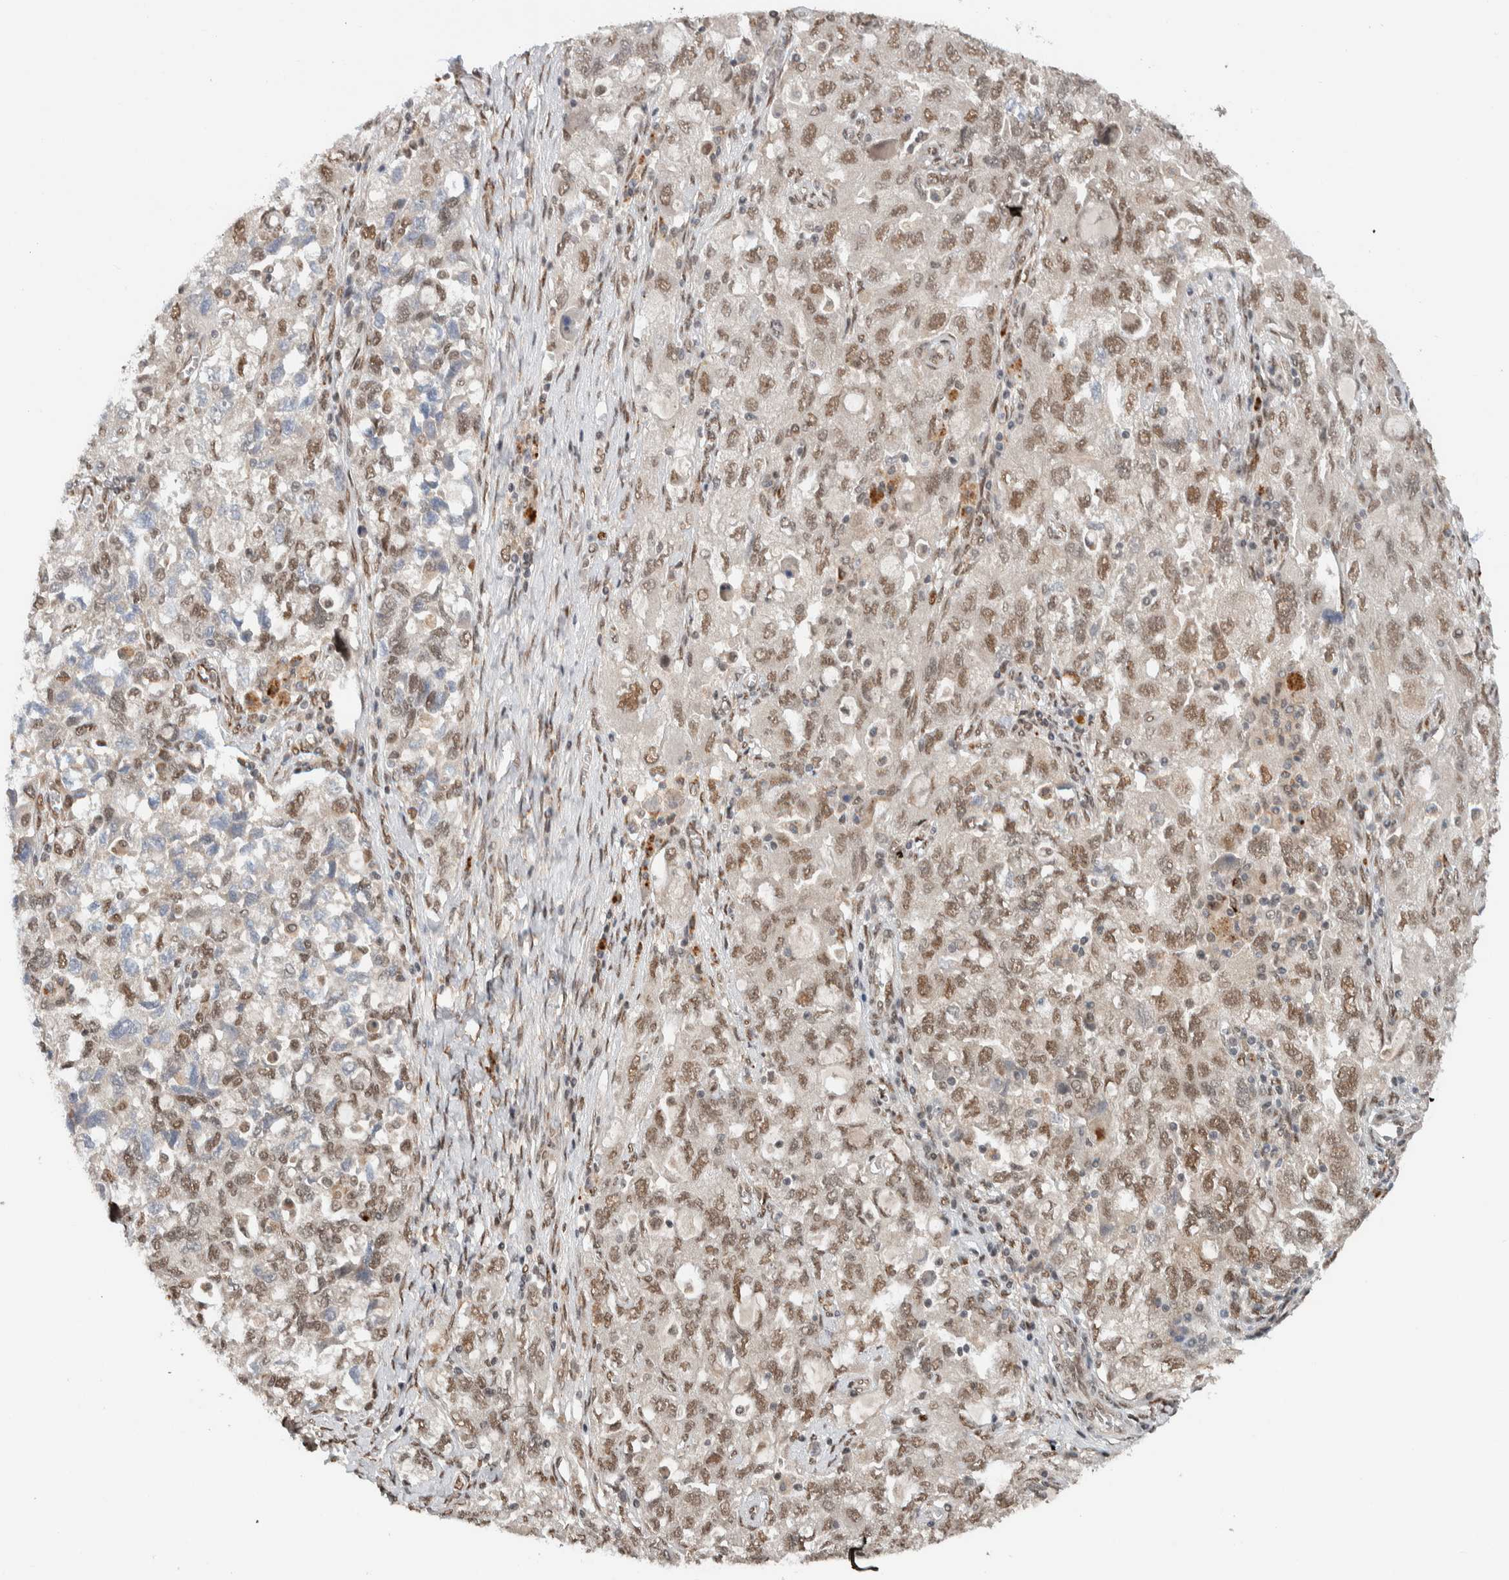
{"staining": {"intensity": "weak", "quantity": "25%-75%", "location": "nuclear"}, "tissue": "ovarian cancer", "cell_type": "Tumor cells", "image_type": "cancer", "snomed": [{"axis": "morphology", "description": "Carcinoma, NOS"}, {"axis": "morphology", "description": "Cystadenocarcinoma, serous, NOS"}, {"axis": "topography", "description": "Ovary"}], "caption": "Brown immunohistochemical staining in human ovarian cancer (carcinoma) exhibits weak nuclear staining in approximately 25%-75% of tumor cells.", "gene": "TNRC18", "patient": {"sex": "female", "age": 69}}